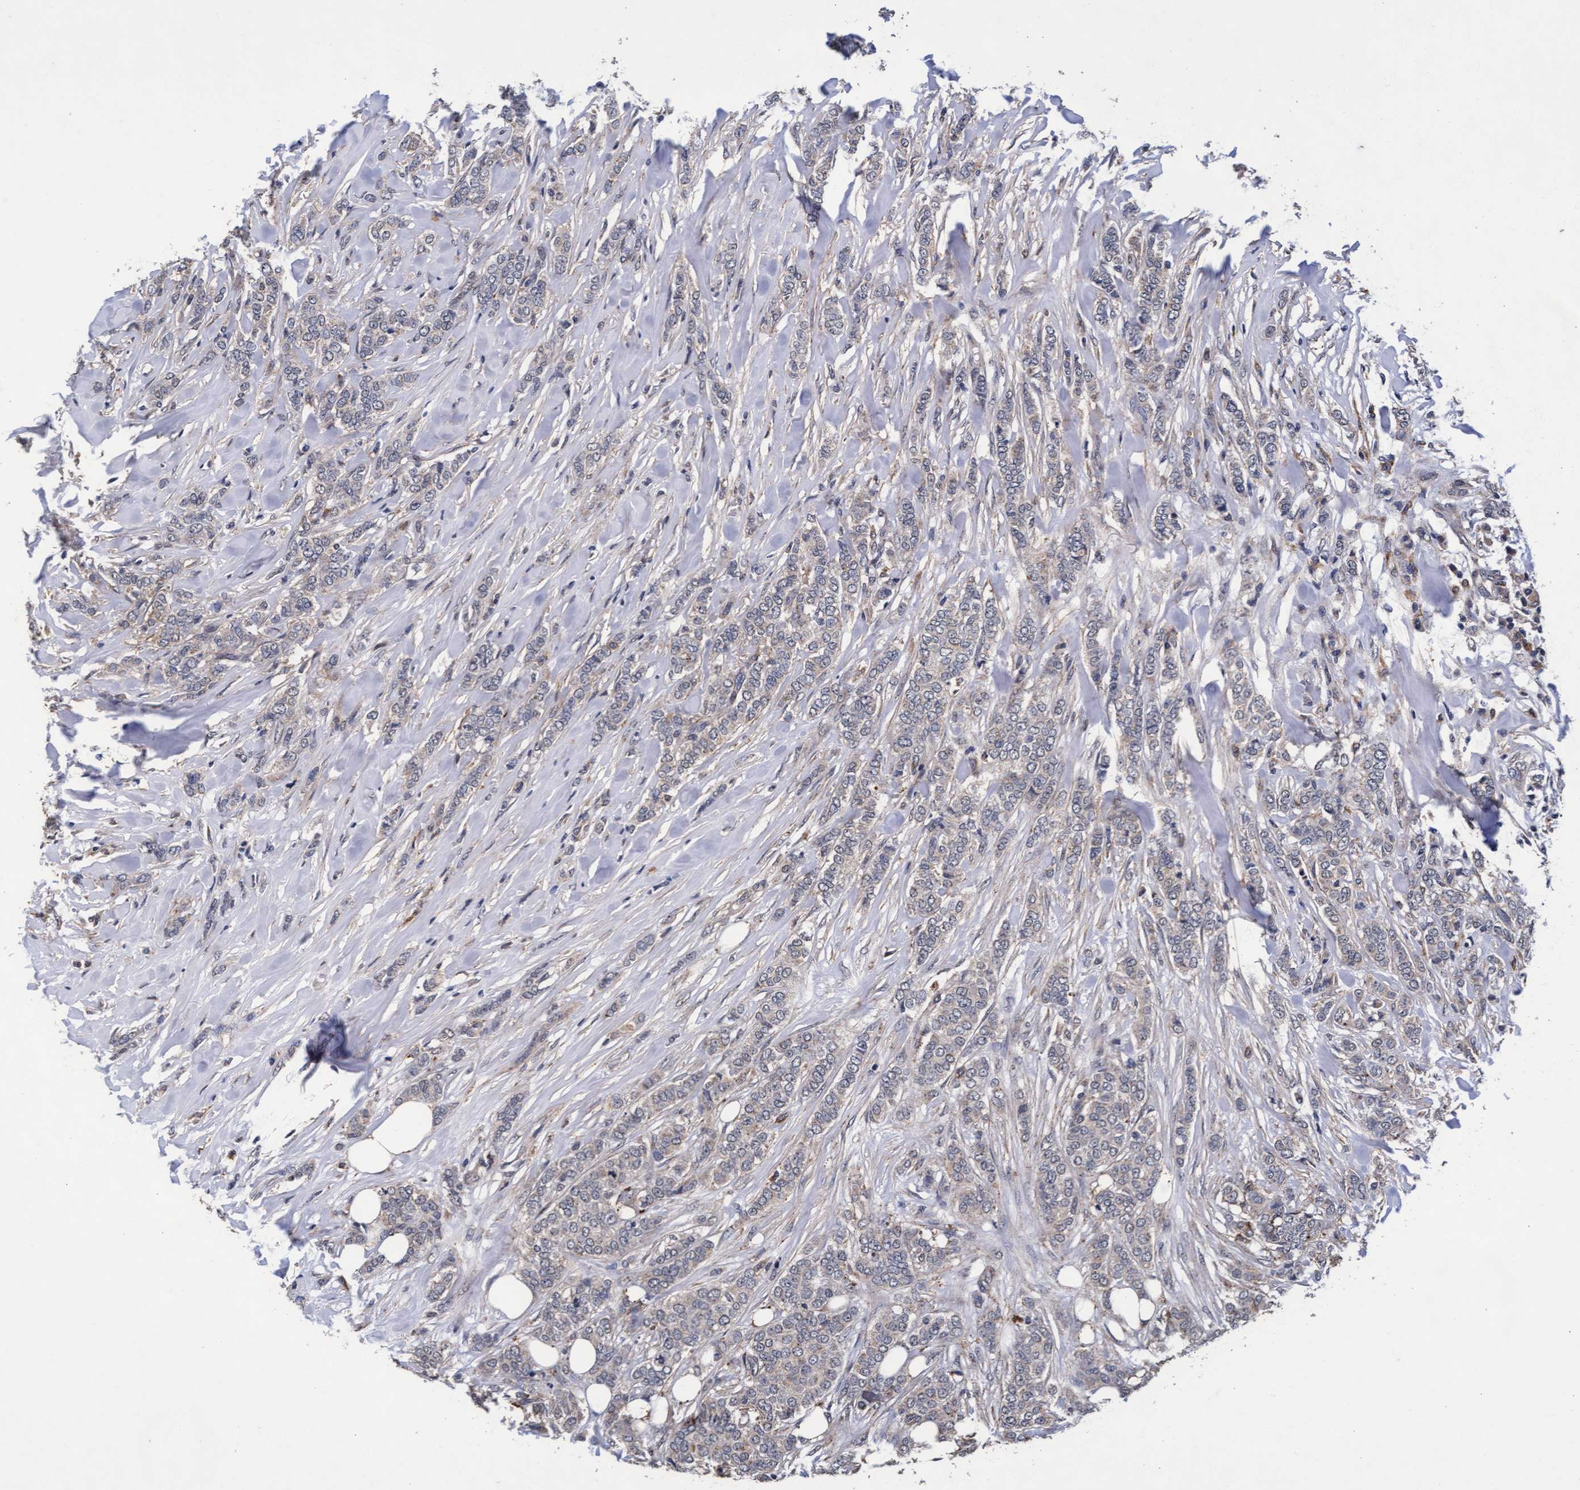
{"staining": {"intensity": "negative", "quantity": "none", "location": "none"}, "tissue": "breast cancer", "cell_type": "Tumor cells", "image_type": "cancer", "snomed": [{"axis": "morphology", "description": "Lobular carcinoma"}, {"axis": "topography", "description": "Skin"}, {"axis": "topography", "description": "Breast"}], "caption": "This is a image of immunohistochemistry staining of breast lobular carcinoma, which shows no staining in tumor cells. Nuclei are stained in blue.", "gene": "CPQ", "patient": {"sex": "female", "age": 46}}